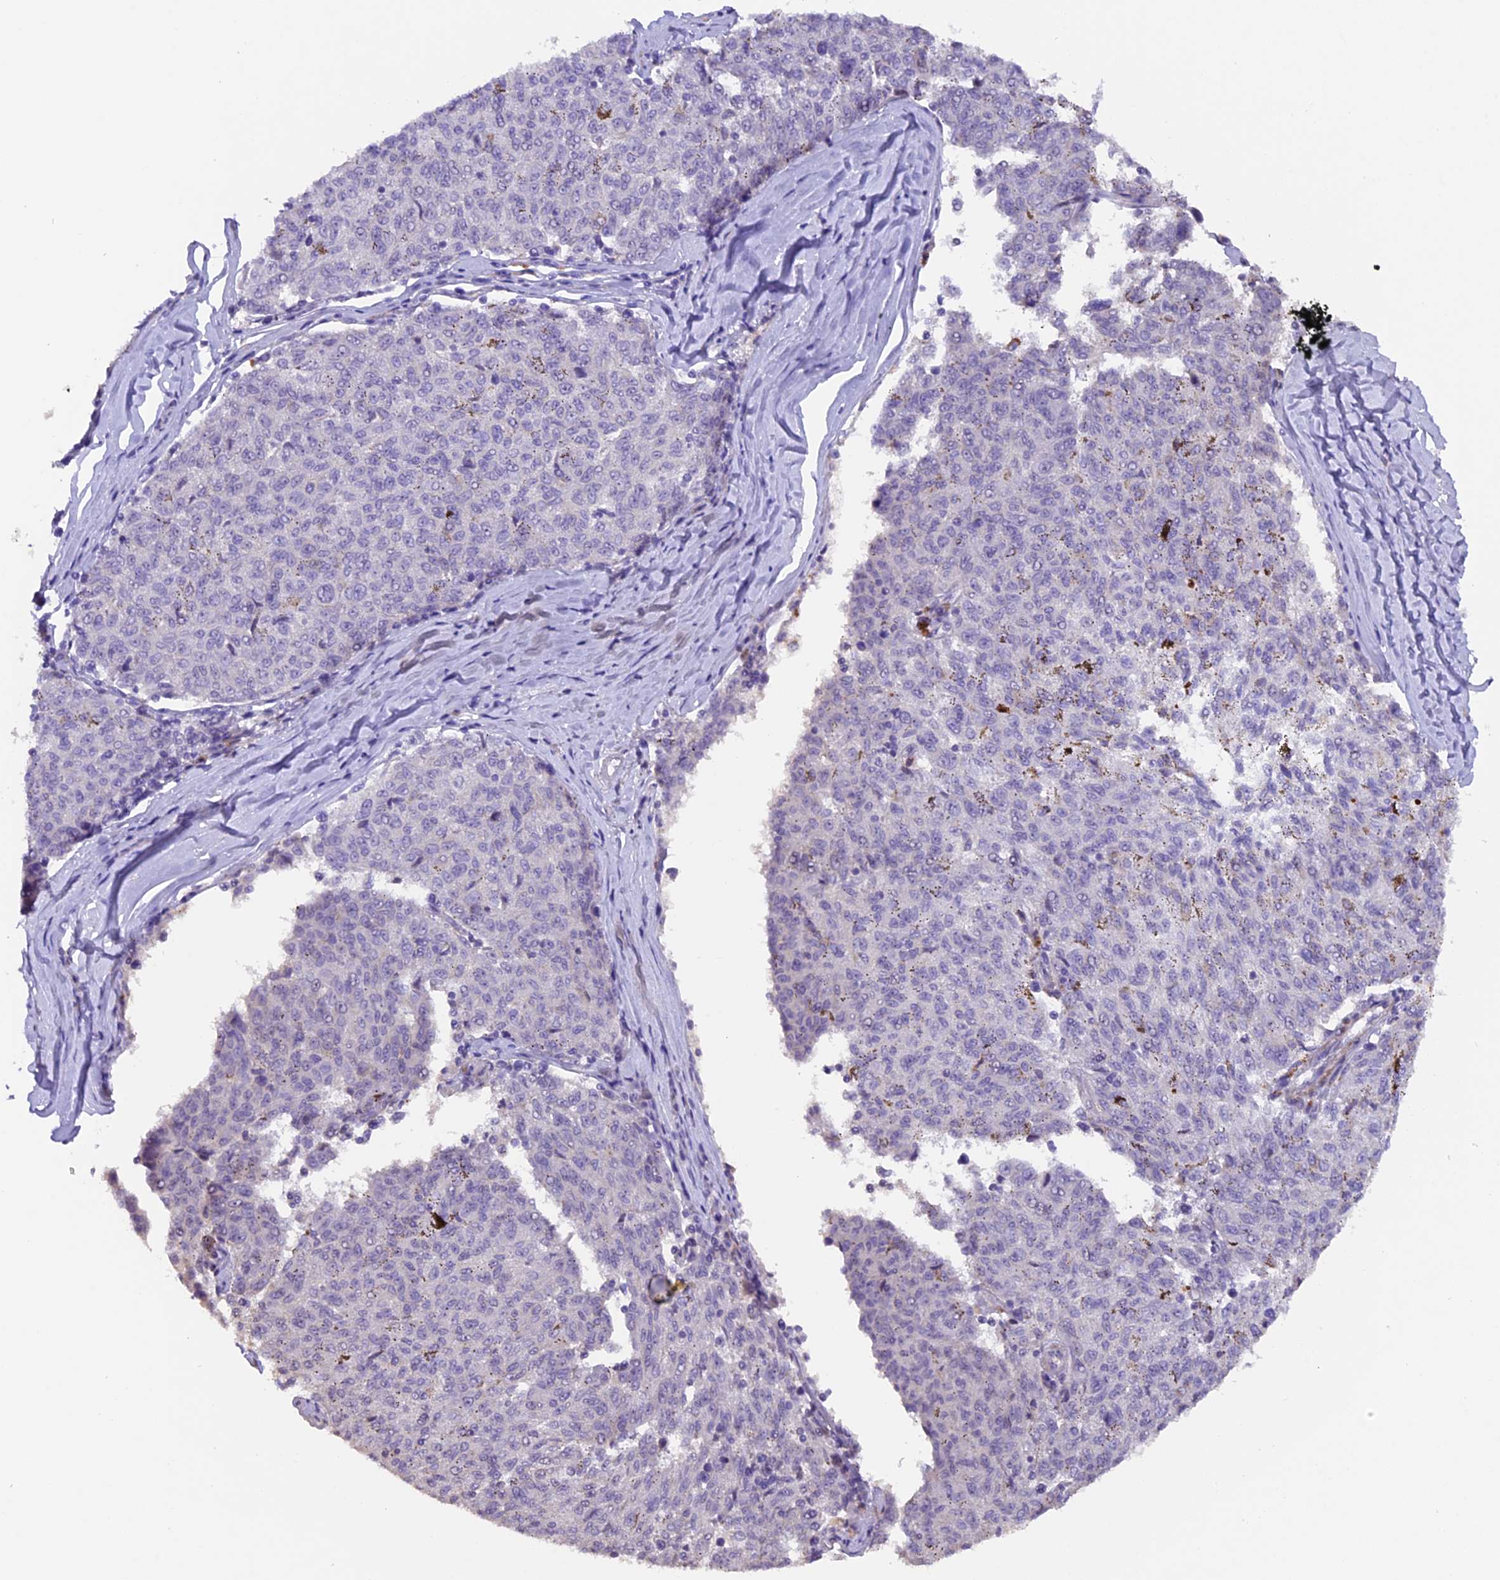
{"staining": {"intensity": "negative", "quantity": "none", "location": "none"}, "tissue": "melanoma", "cell_type": "Tumor cells", "image_type": "cancer", "snomed": [{"axis": "morphology", "description": "Malignant melanoma, NOS"}, {"axis": "topography", "description": "Skin"}], "caption": "Immunohistochemical staining of melanoma exhibits no significant positivity in tumor cells.", "gene": "GNB5", "patient": {"sex": "female", "age": 72}}